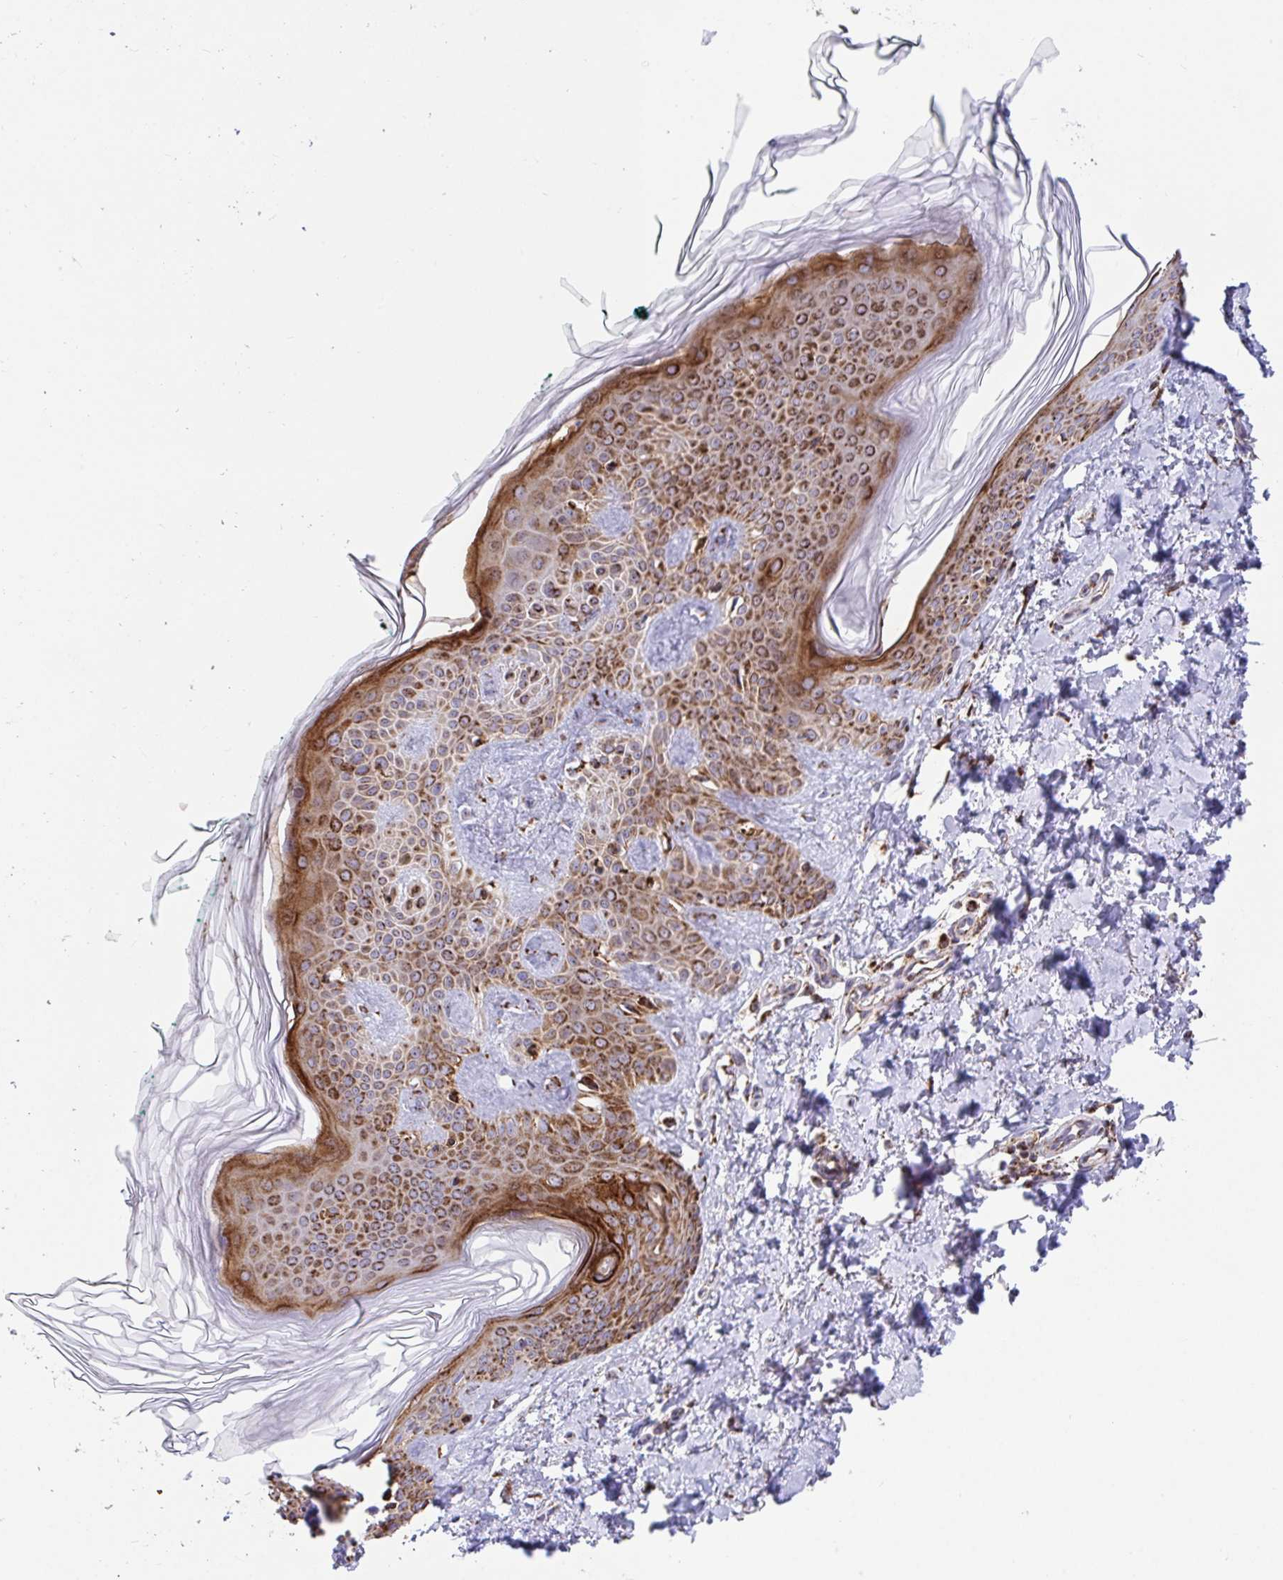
{"staining": {"intensity": "strong", "quantity": ">75%", "location": "cytoplasmic/membranous"}, "tissue": "skin", "cell_type": "Fibroblasts", "image_type": "normal", "snomed": [{"axis": "morphology", "description": "Normal tissue, NOS"}, {"axis": "topography", "description": "Skin"}, {"axis": "topography", "description": "Peripheral nerve tissue"}], "caption": "Immunohistochemistry (IHC) photomicrograph of benign skin: human skin stained using immunohistochemistry (IHC) shows high levels of strong protein expression localized specifically in the cytoplasmic/membranous of fibroblasts, appearing as a cytoplasmic/membranous brown color.", "gene": "ATP5MJ", "patient": {"sex": "female", "age": 45}}